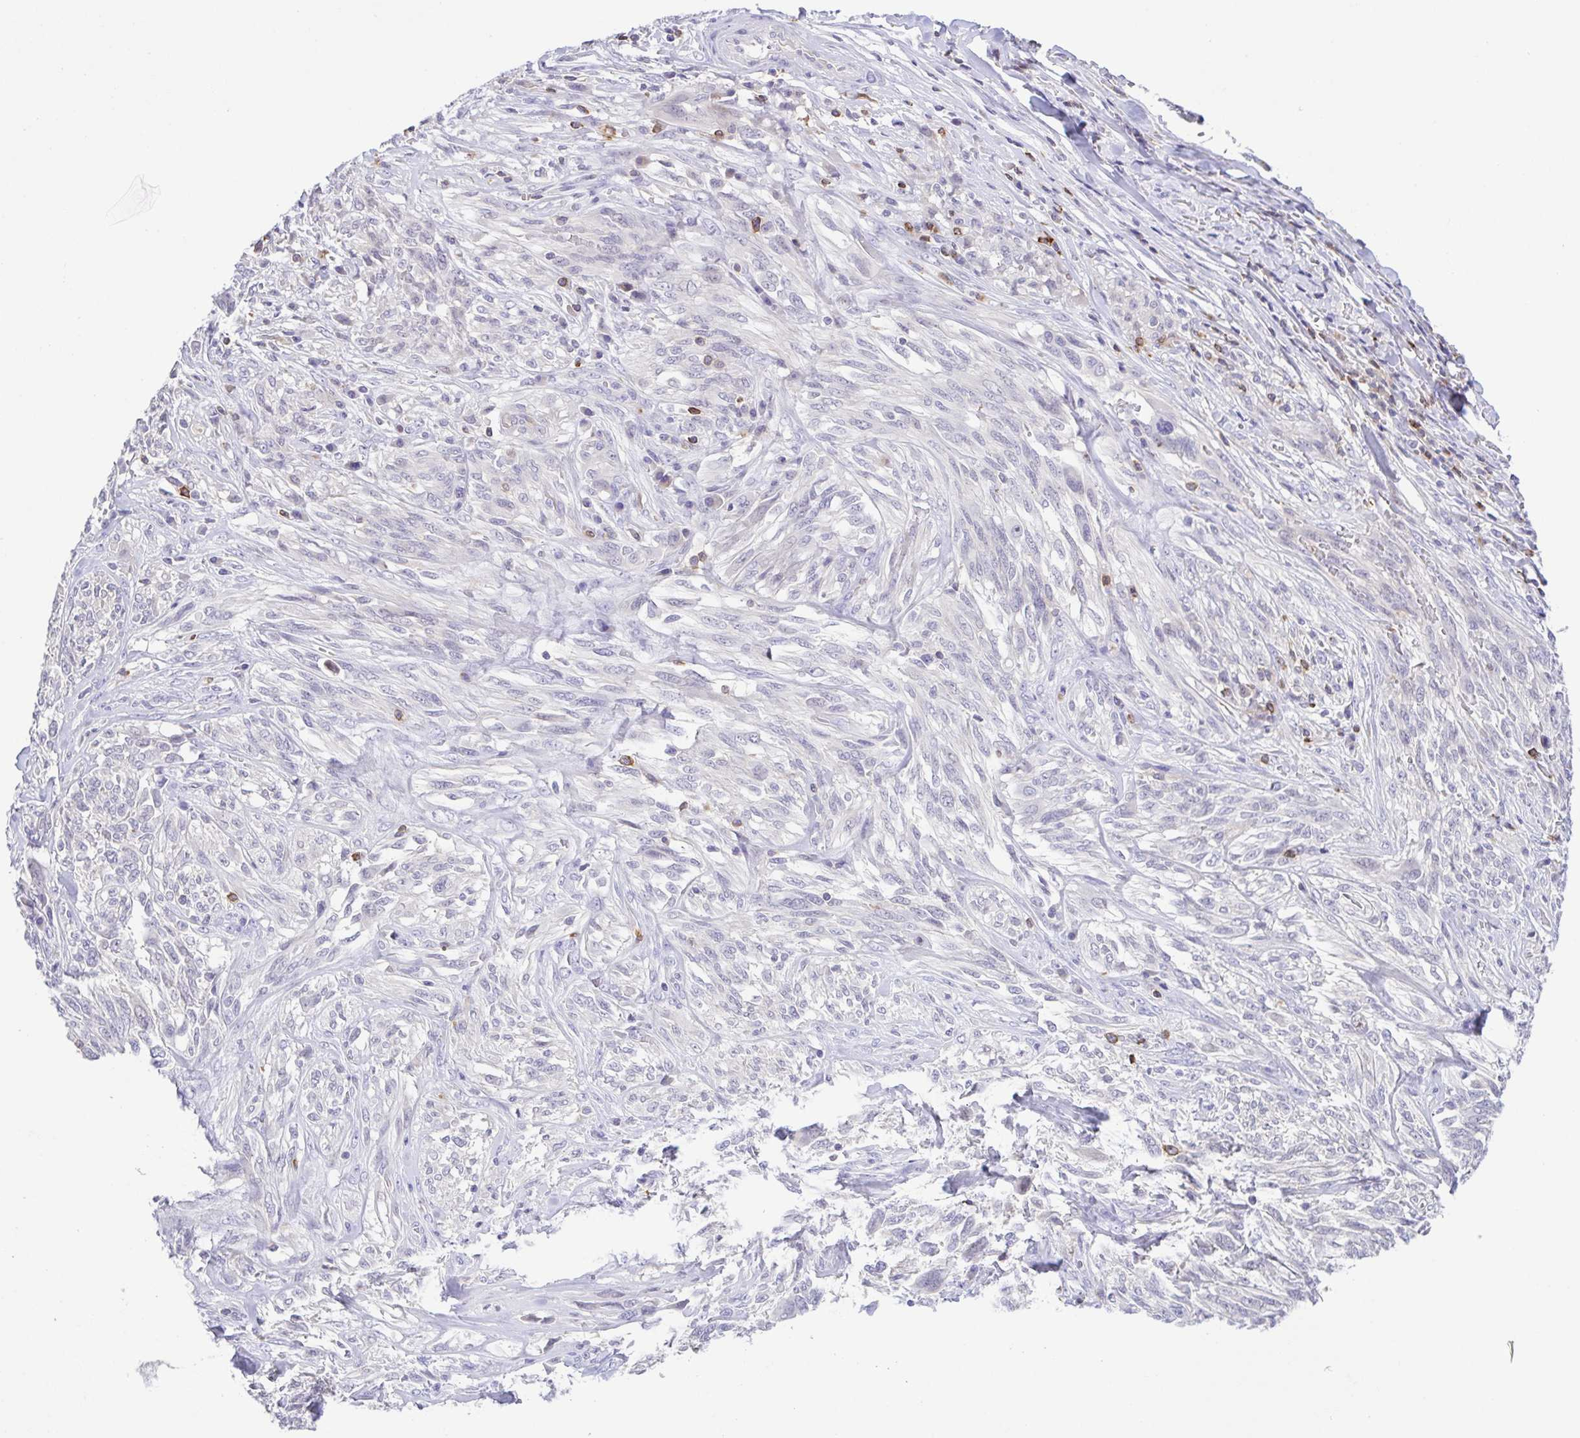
{"staining": {"intensity": "negative", "quantity": "none", "location": "none"}, "tissue": "melanoma", "cell_type": "Tumor cells", "image_type": "cancer", "snomed": [{"axis": "morphology", "description": "Malignant melanoma, NOS"}, {"axis": "topography", "description": "Skin"}], "caption": "An immunohistochemistry photomicrograph of malignant melanoma is shown. There is no staining in tumor cells of malignant melanoma. The staining is performed using DAB (3,3'-diaminobenzidine) brown chromogen with nuclei counter-stained in using hematoxylin.", "gene": "PGLYRP1", "patient": {"sex": "female", "age": 91}}